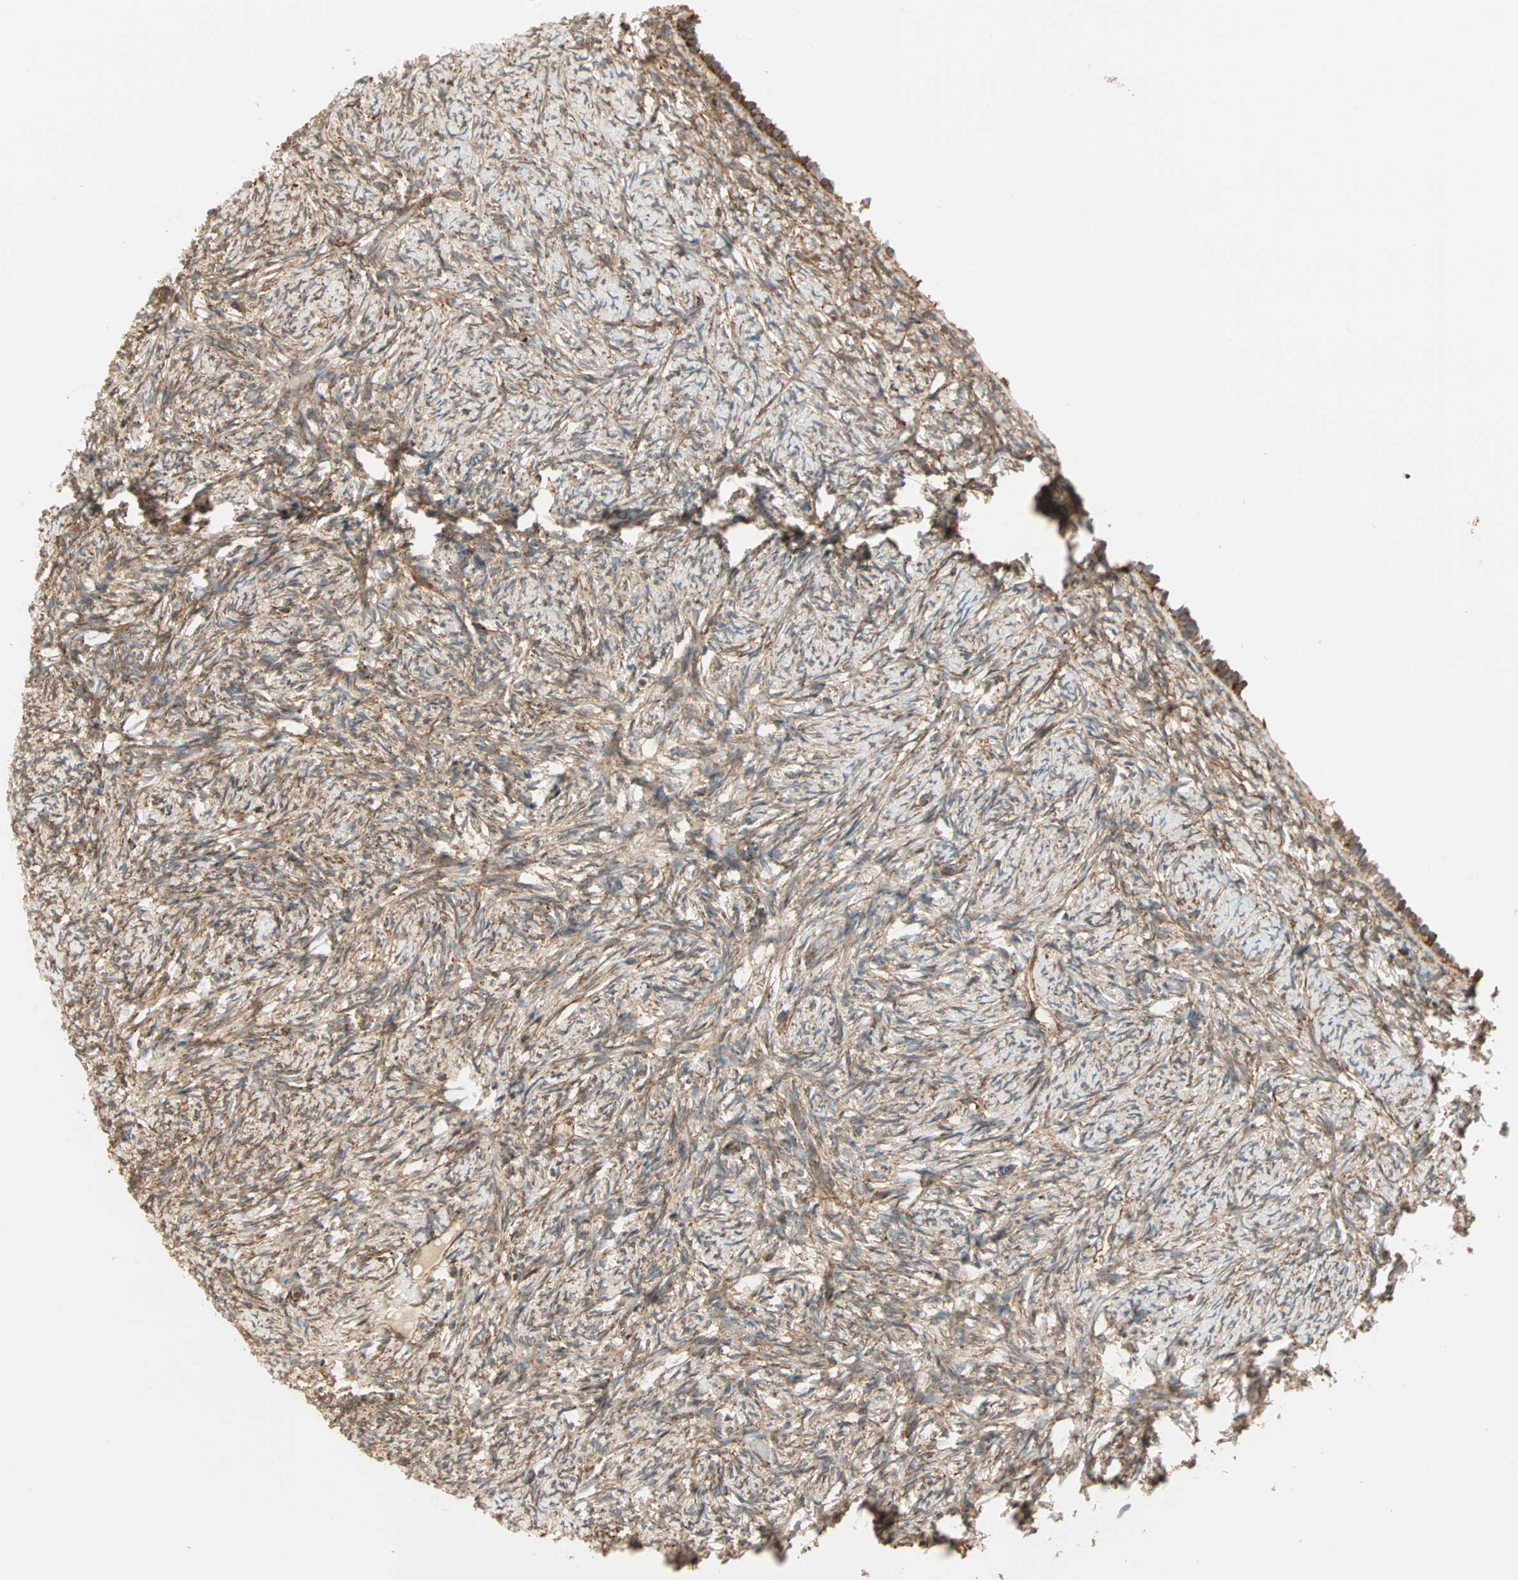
{"staining": {"intensity": "moderate", "quantity": ">75%", "location": "cytoplasmic/membranous"}, "tissue": "ovary", "cell_type": "Ovarian stroma cells", "image_type": "normal", "snomed": [{"axis": "morphology", "description": "Normal tissue, NOS"}, {"axis": "topography", "description": "Ovary"}], "caption": "Moderate cytoplasmic/membranous protein positivity is present in approximately >75% of ovarian stroma cells in ovary.", "gene": "P4HA1", "patient": {"sex": "female", "age": 60}}